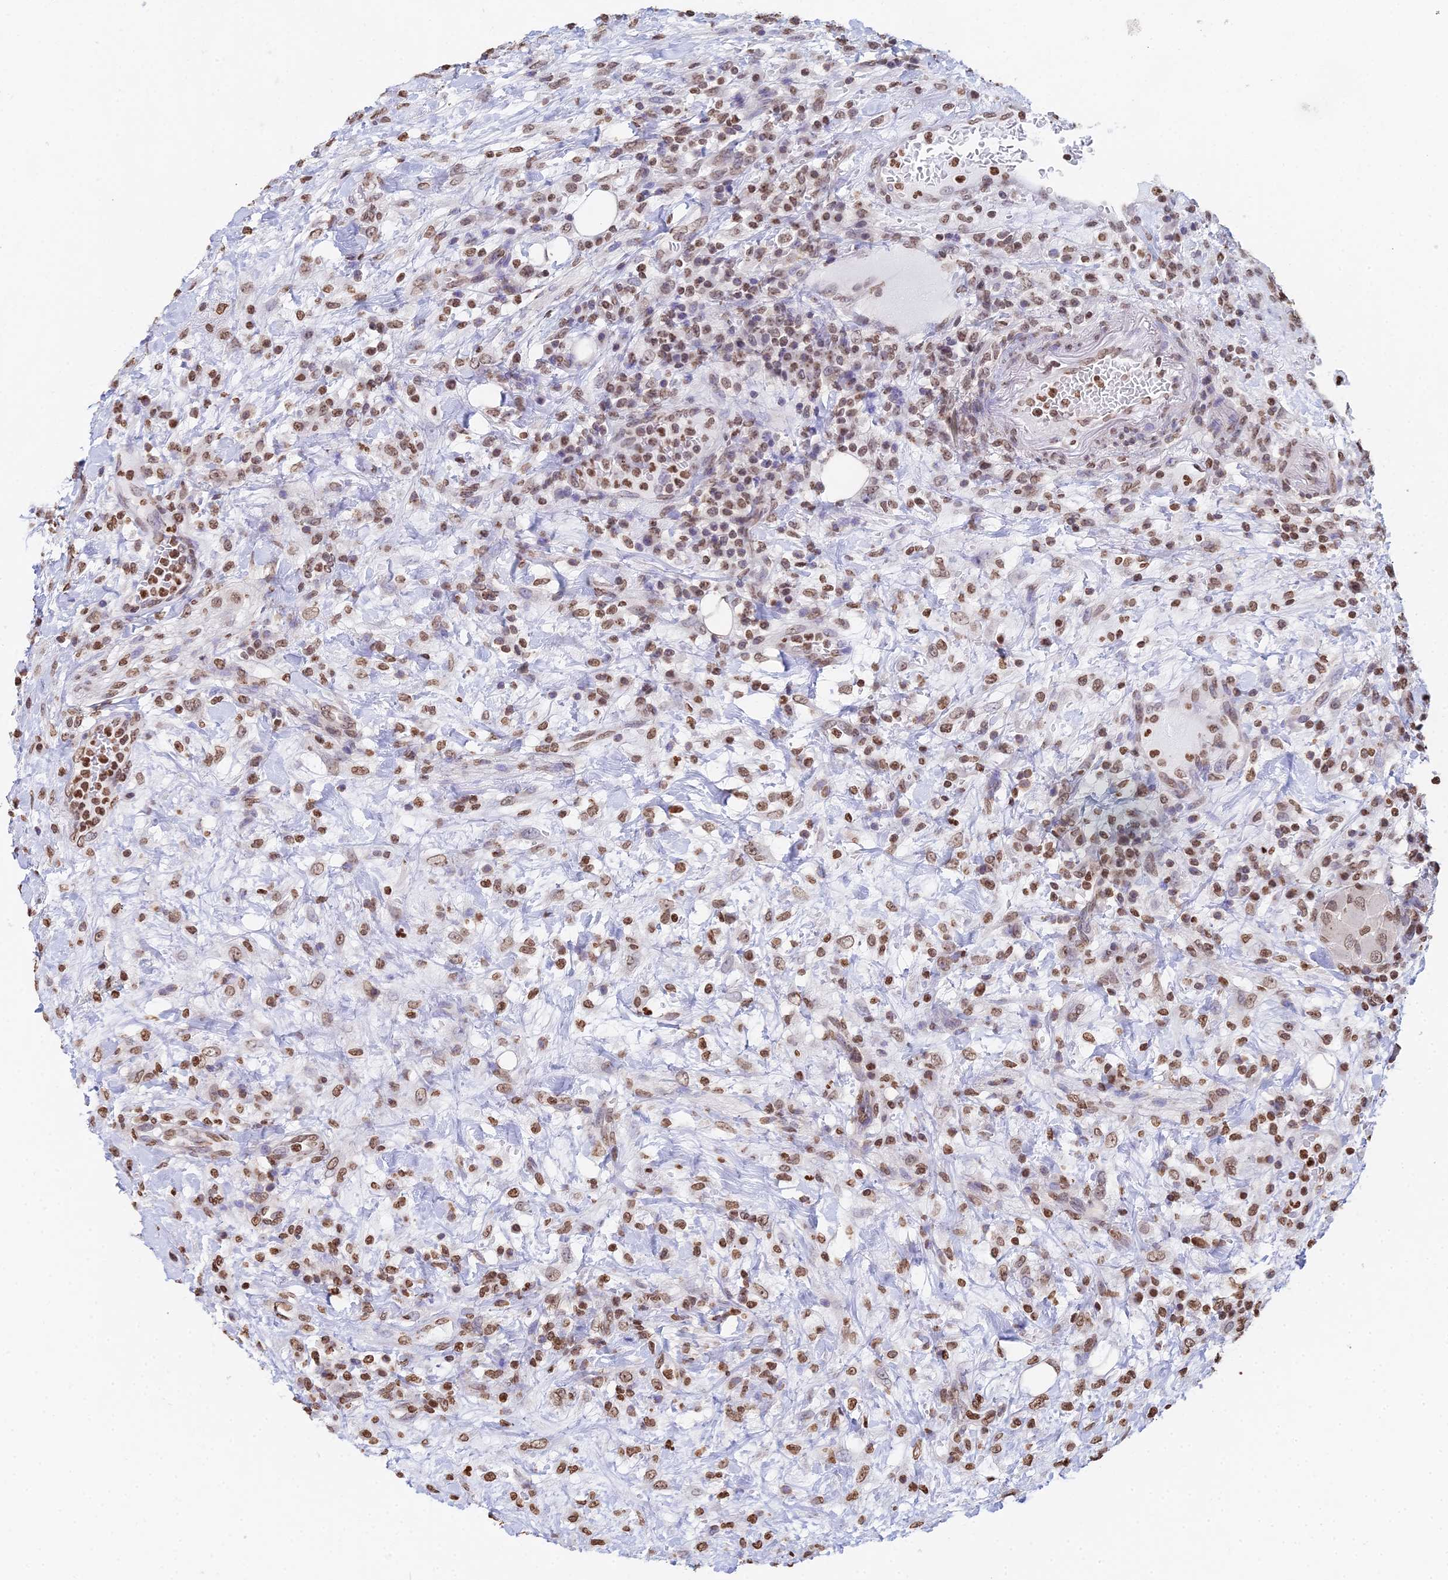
{"staining": {"intensity": "moderate", "quantity": ">75%", "location": "nuclear"}, "tissue": "lymphoma", "cell_type": "Tumor cells", "image_type": "cancer", "snomed": [{"axis": "morphology", "description": "Malignant lymphoma, non-Hodgkin's type, High grade"}, {"axis": "topography", "description": "Colon"}], "caption": "A medium amount of moderate nuclear staining is present in approximately >75% of tumor cells in lymphoma tissue.", "gene": "GBP3", "patient": {"sex": "female", "age": 53}}